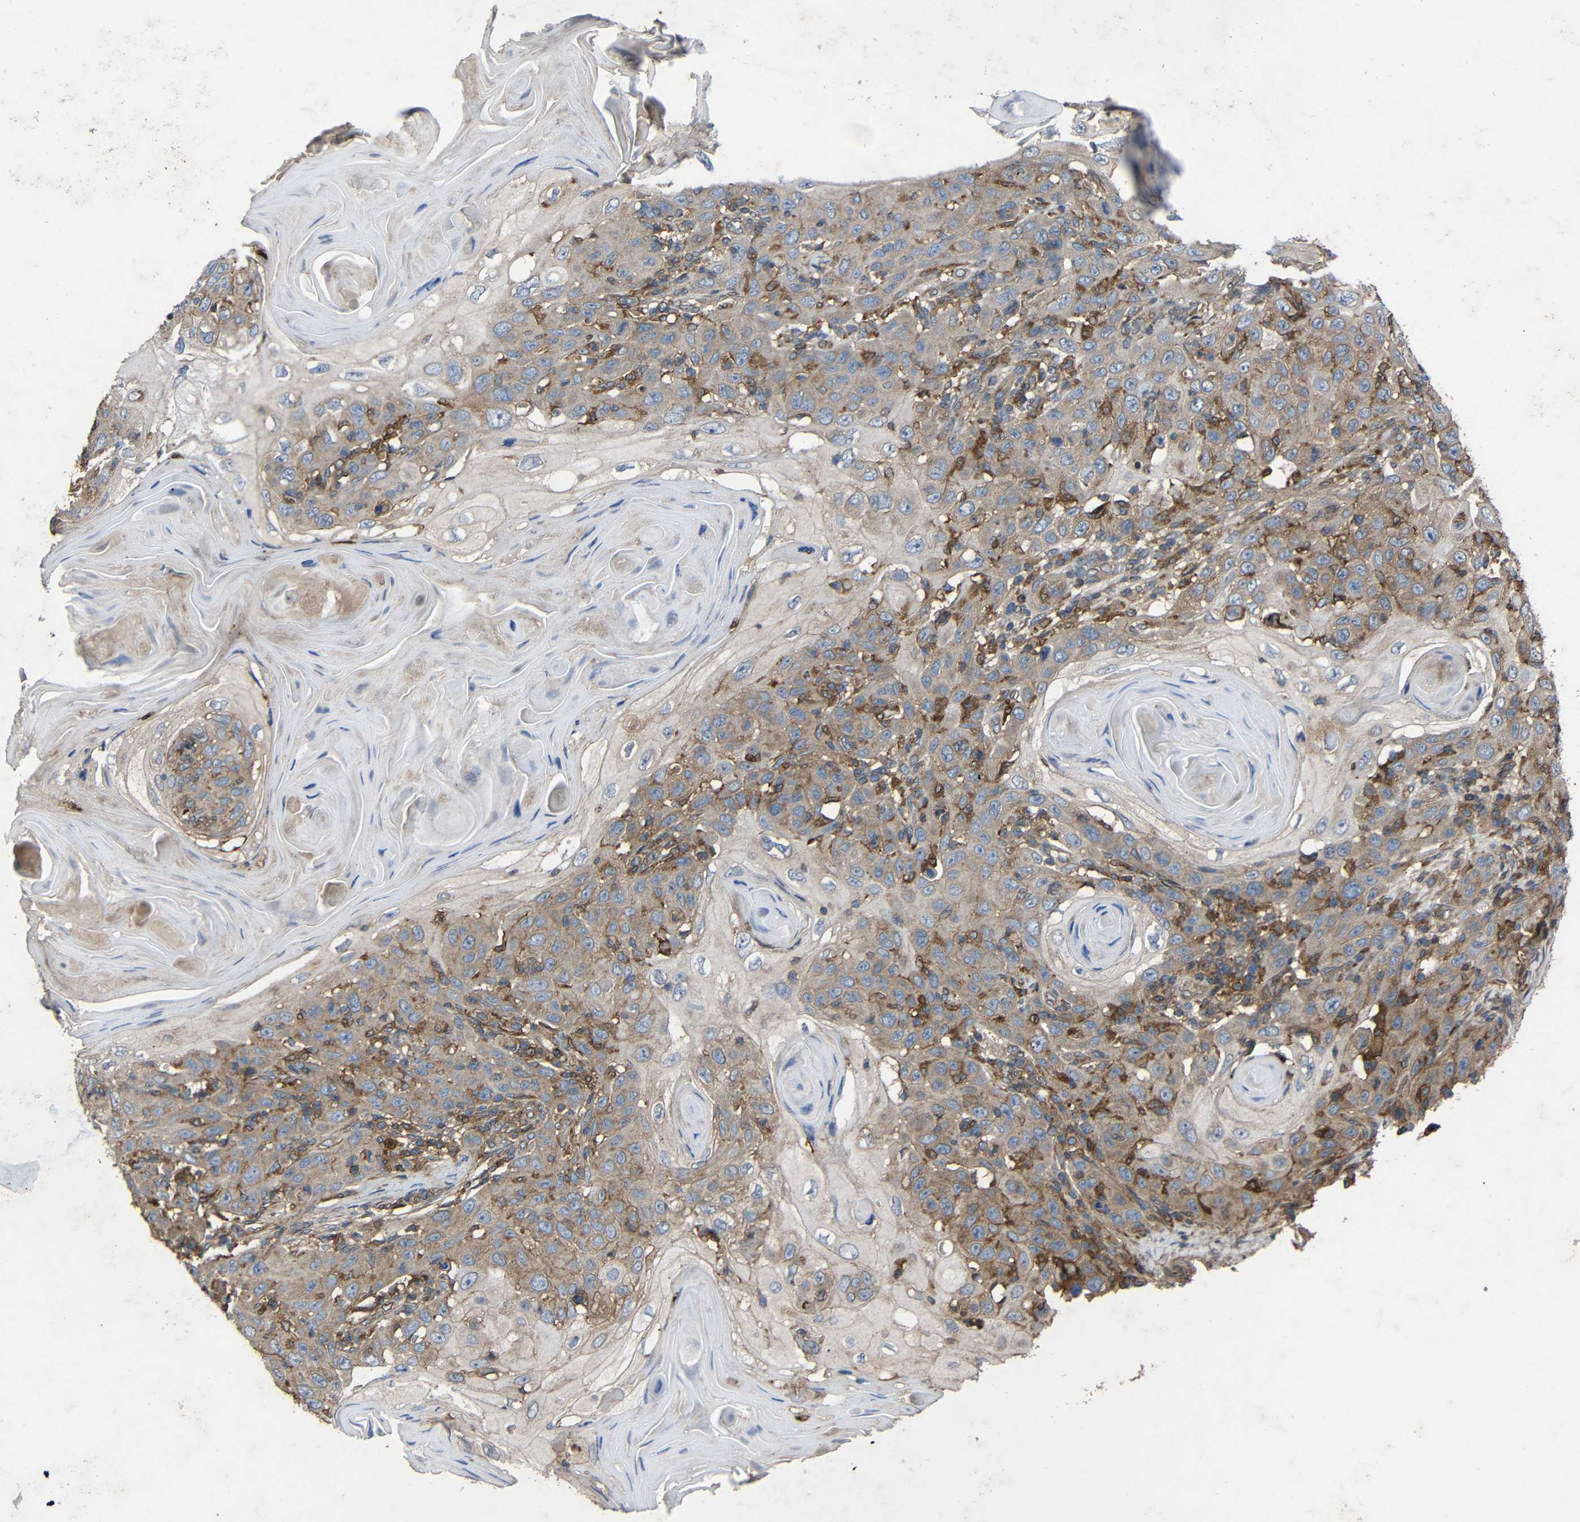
{"staining": {"intensity": "negative", "quantity": "none", "location": "none"}, "tissue": "skin cancer", "cell_type": "Tumor cells", "image_type": "cancer", "snomed": [{"axis": "morphology", "description": "Squamous cell carcinoma, NOS"}, {"axis": "topography", "description": "Skin"}], "caption": "This is a image of IHC staining of squamous cell carcinoma (skin), which shows no staining in tumor cells. (Brightfield microscopy of DAB (3,3'-diaminobenzidine) IHC at high magnification).", "gene": "TREM2", "patient": {"sex": "female", "age": 88}}